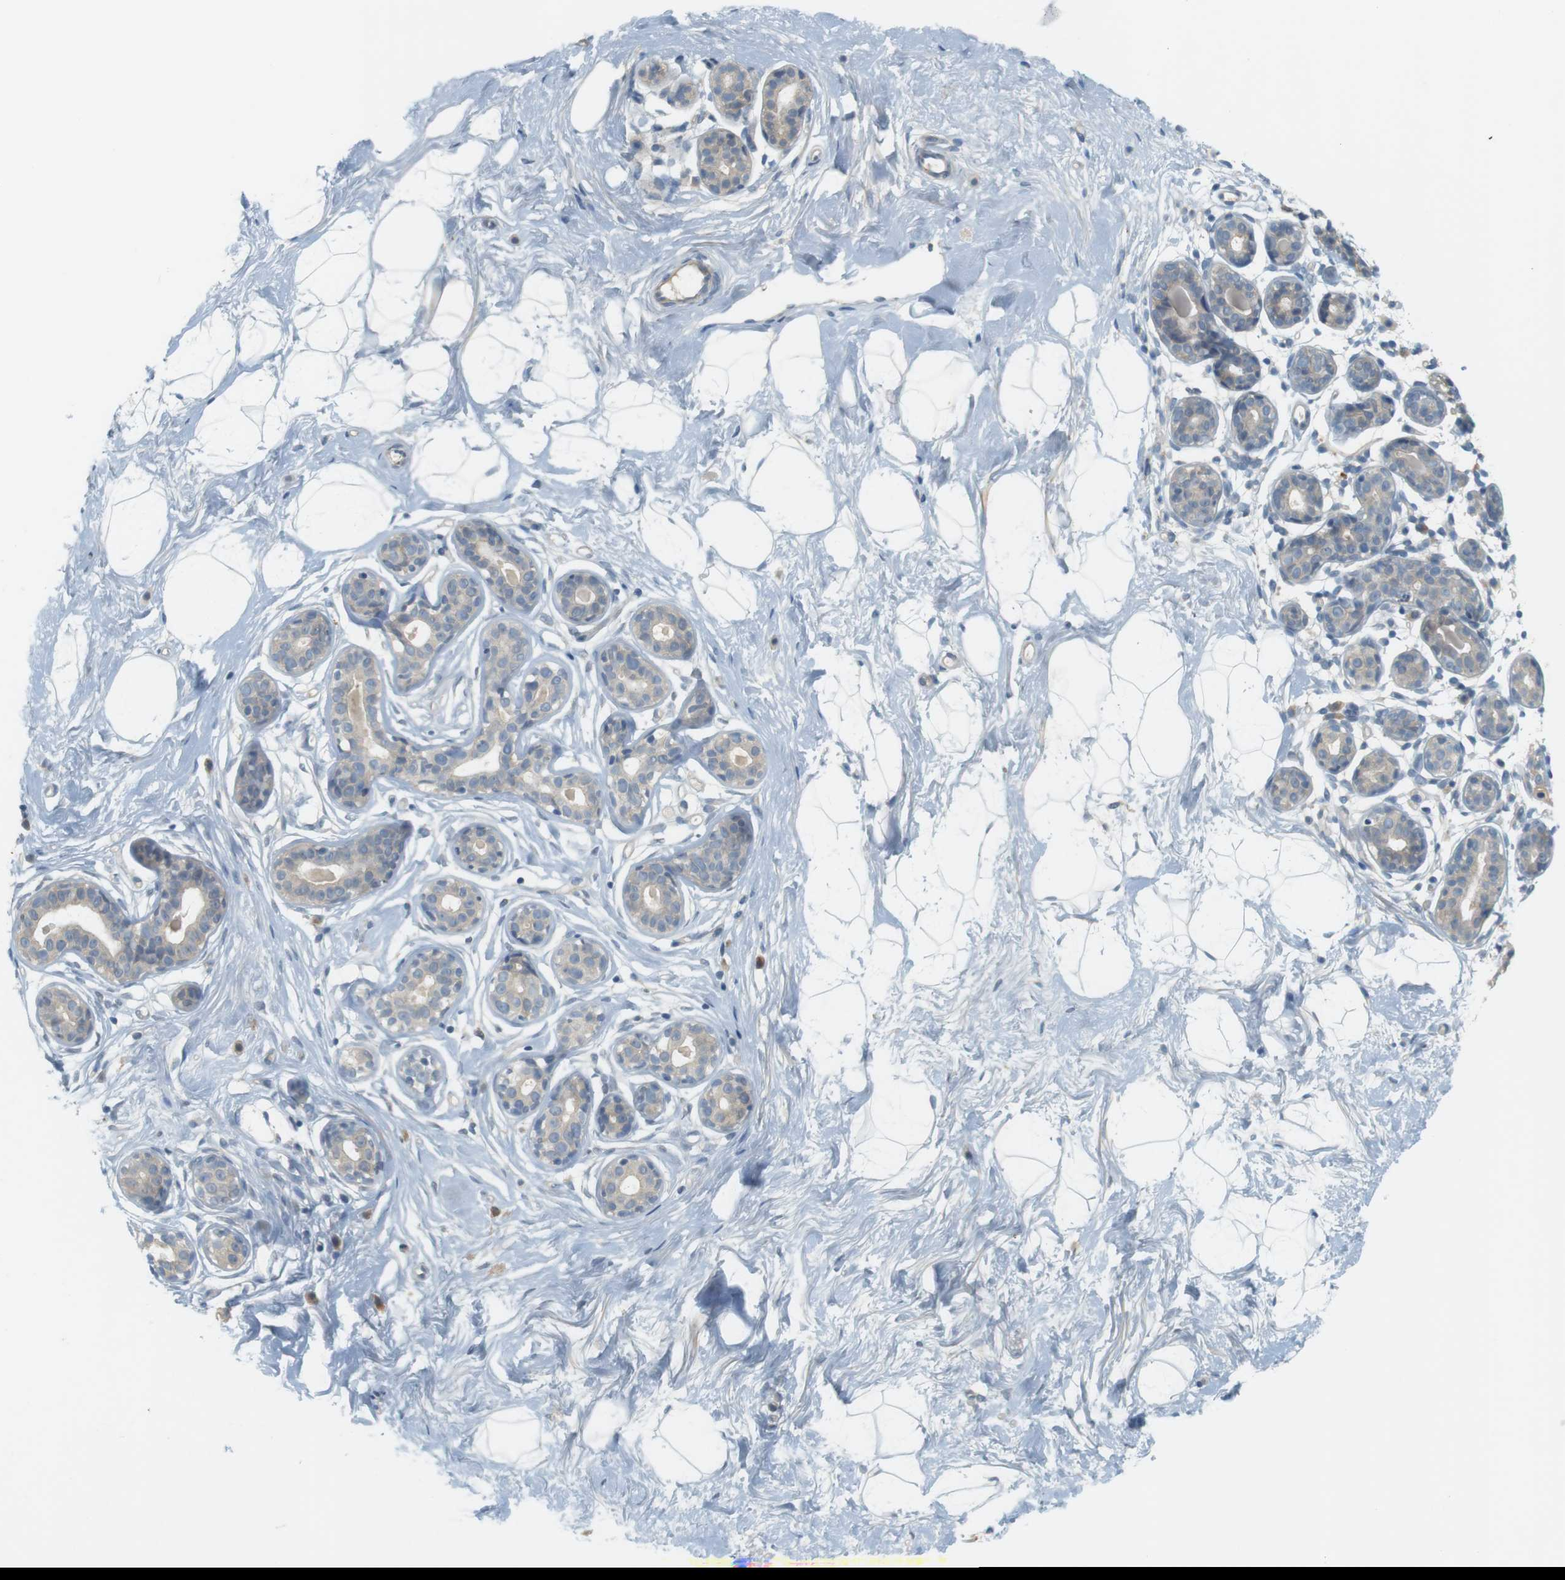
{"staining": {"intensity": "negative", "quantity": "none", "location": "none"}, "tissue": "breast", "cell_type": "Adipocytes", "image_type": "normal", "snomed": [{"axis": "morphology", "description": "Normal tissue, NOS"}, {"axis": "topography", "description": "Breast"}], "caption": "This image is of benign breast stained with IHC to label a protein in brown with the nuclei are counter-stained blue. There is no expression in adipocytes. Brightfield microscopy of immunohistochemistry stained with DAB (brown) and hematoxylin (blue), captured at high magnification.", "gene": "CREB3L2", "patient": {"sex": "female", "age": 23}}